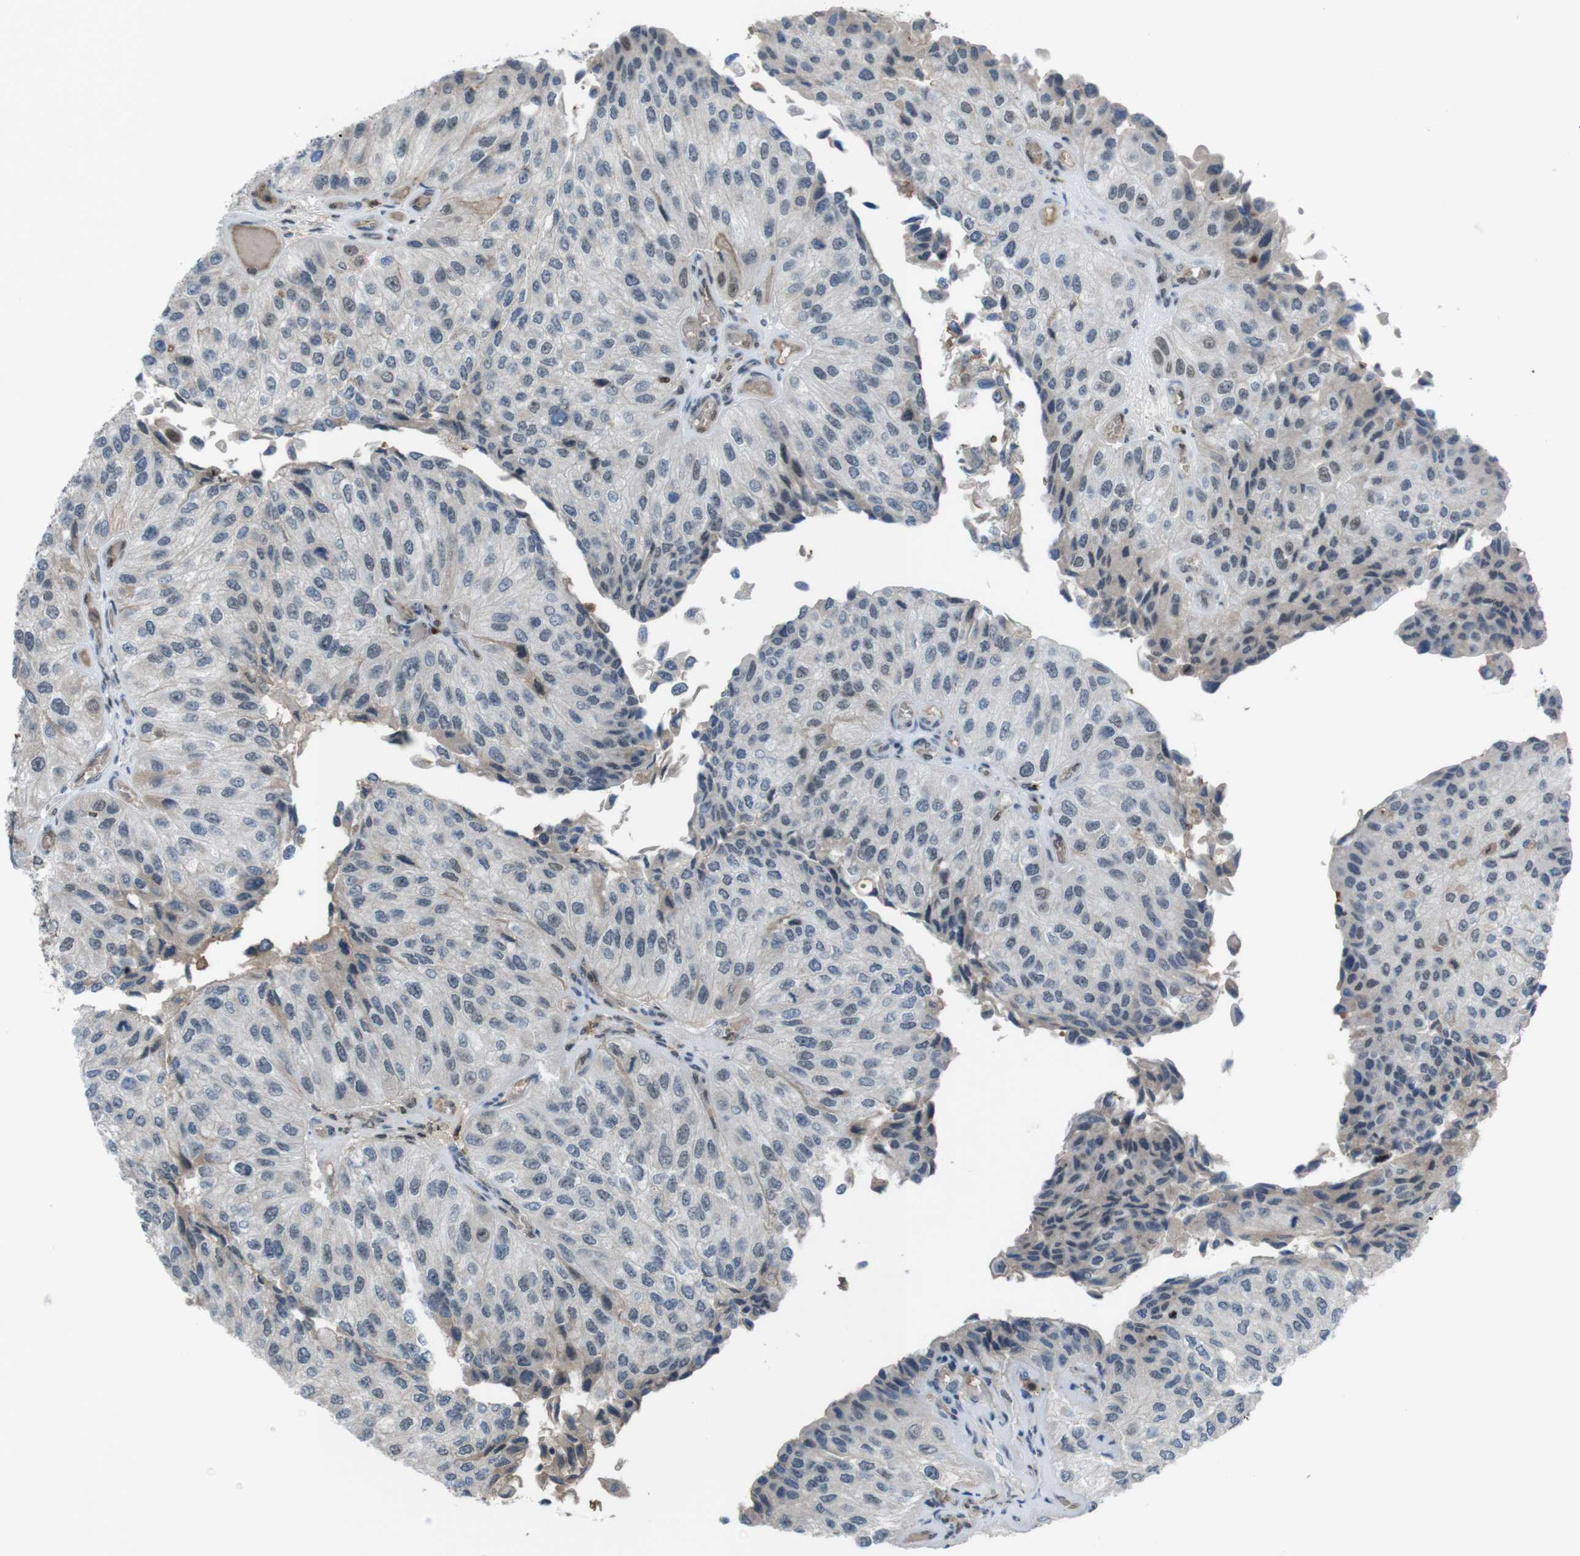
{"staining": {"intensity": "negative", "quantity": "none", "location": "none"}, "tissue": "urothelial cancer", "cell_type": "Tumor cells", "image_type": "cancer", "snomed": [{"axis": "morphology", "description": "Urothelial carcinoma, High grade"}, {"axis": "topography", "description": "Kidney"}, {"axis": "topography", "description": "Urinary bladder"}], "caption": "An immunohistochemistry (IHC) micrograph of urothelial cancer is shown. There is no staining in tumor cells of urothelial cancer.", "gene": "SUB1", "patient": {"sex": "male", "age": 77}}